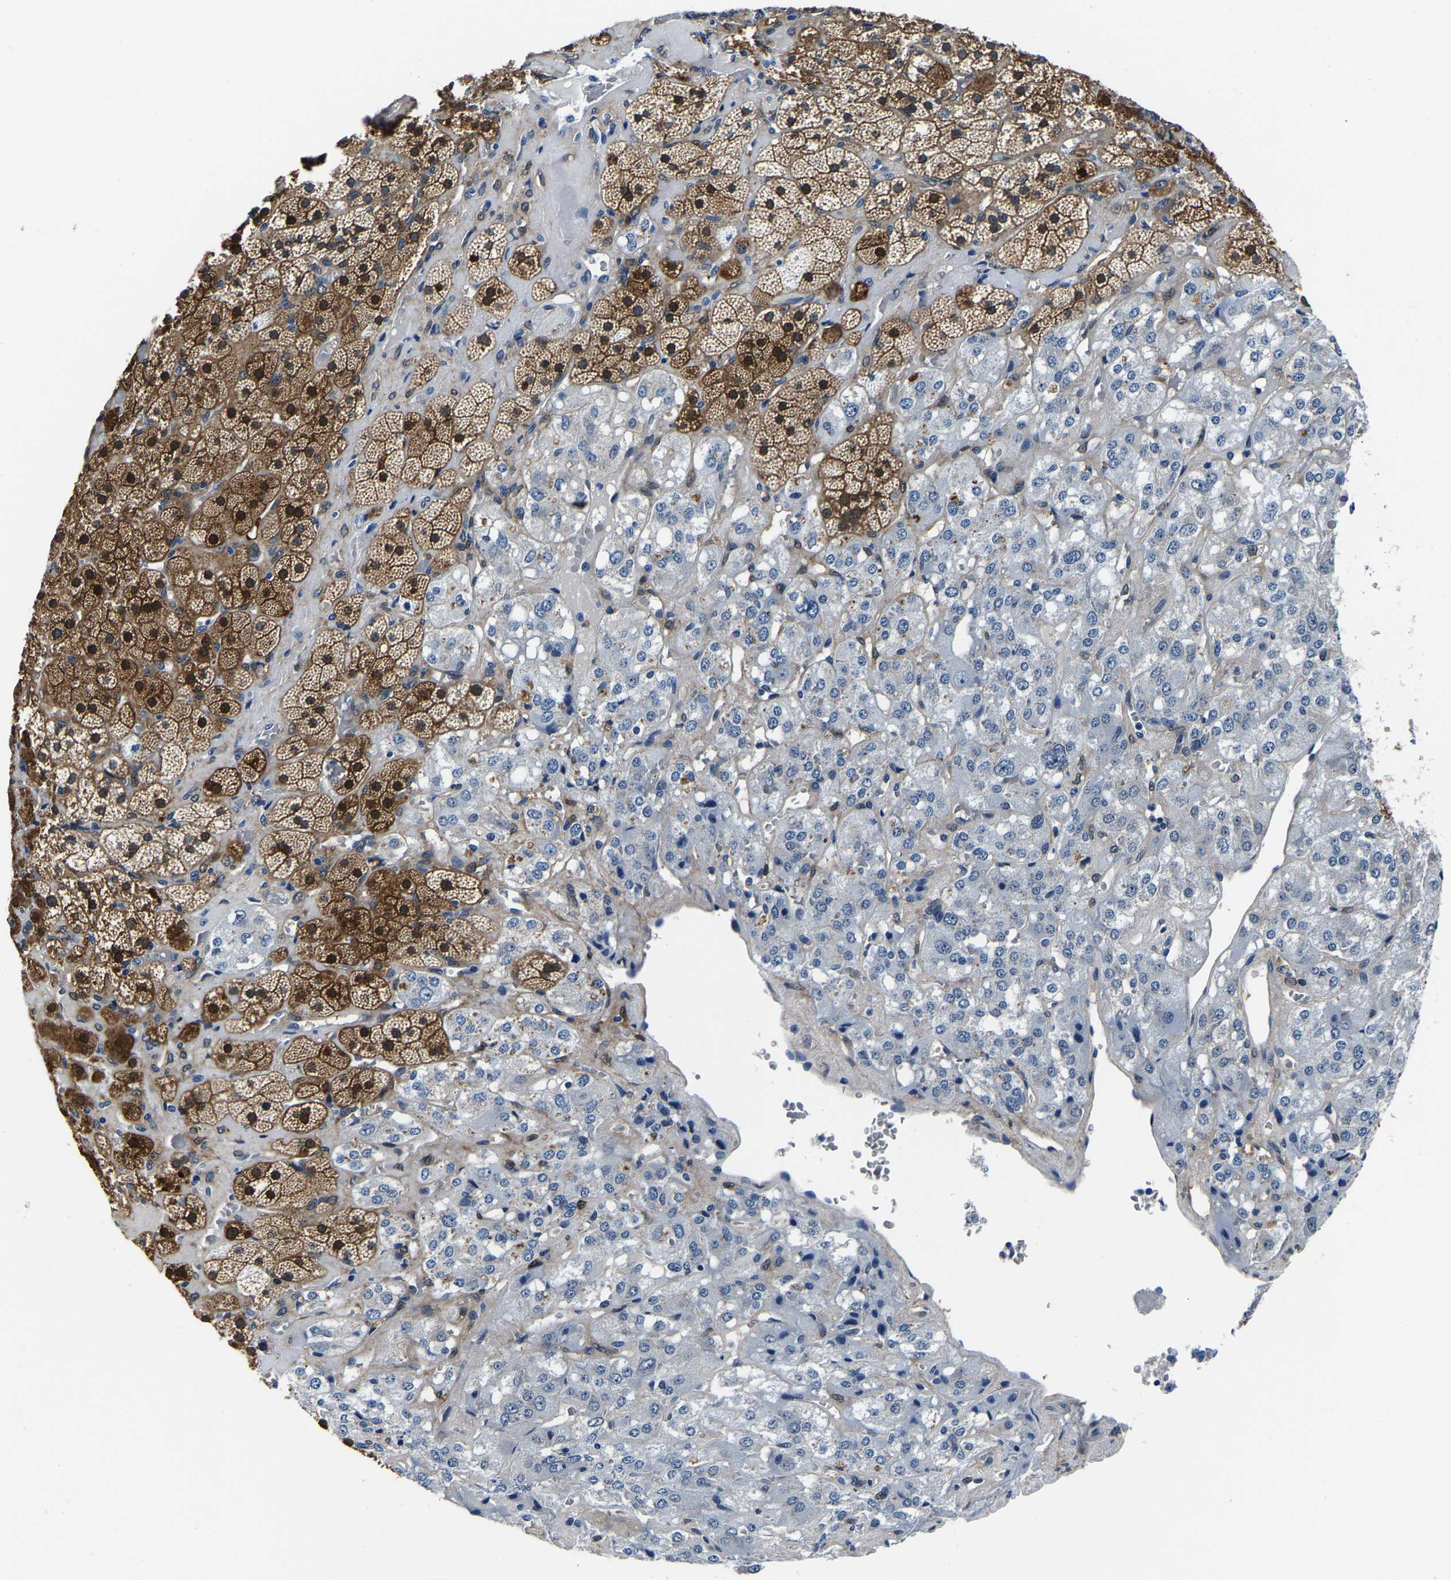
{"staining": {"intensity": "moderate", "quantity": ">75%", "location": "cytoplasmic/membranous"}, "tissue": "adrenal gland", "cell_type": "Glandular cells", "image_type": "normal", "snomed": [{"axis": "morphology", "description": "Normal tissue, NOS"}, {"axis": "topography", "description": "Adrenal gland"}], "caption": "Unremarkable adrenal gland displays moderate cytoplasmic/membranous staining in about >75% of glandular cells (DAB IHC, brown staining for protein, blue staining for nuclei)..", "gene": "ACO1", "patient": {"sex": "male", "age": 57}}